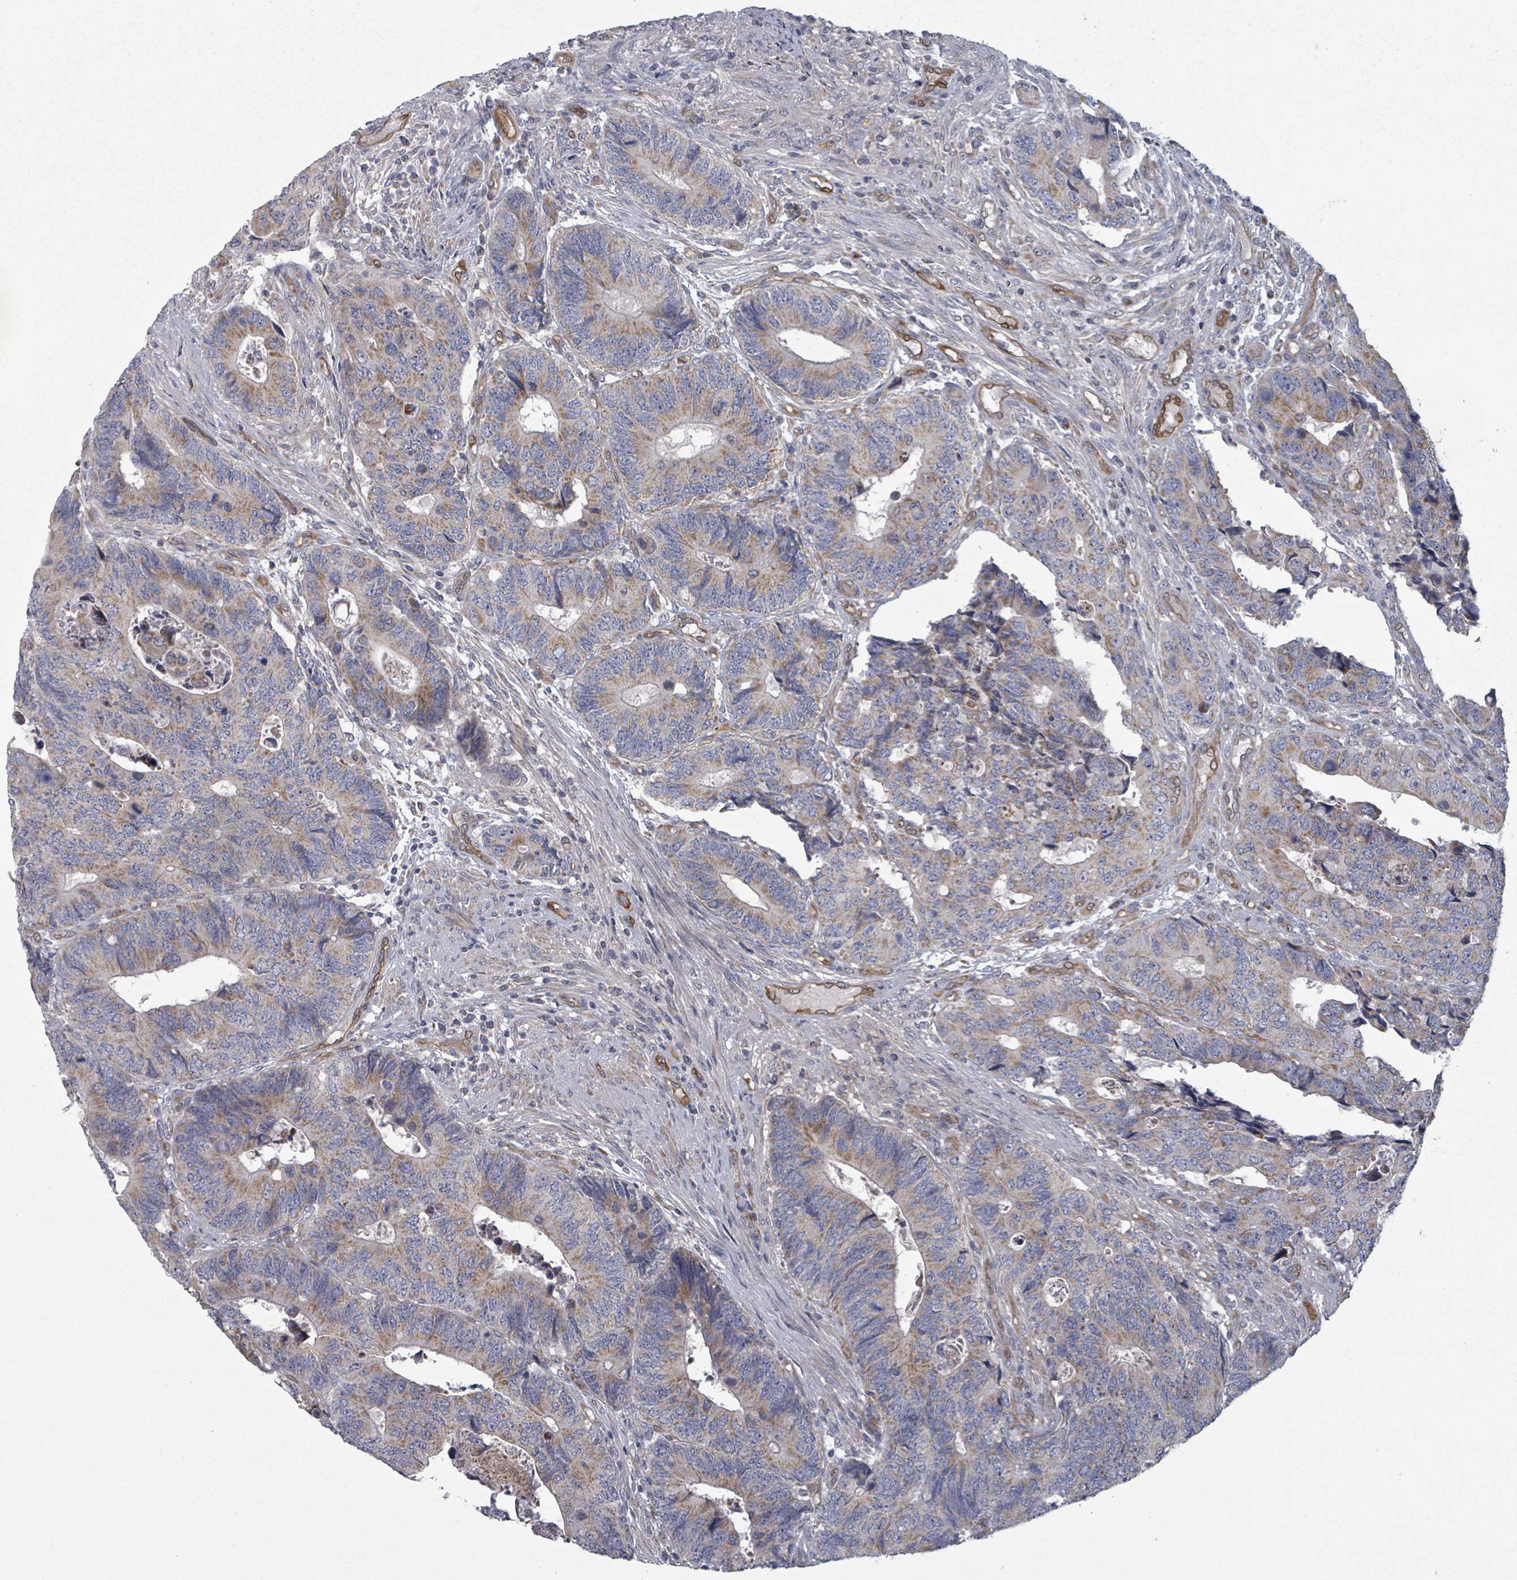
{"staining": {"intensity": "moderate", "quantity": ">75%", "location": "cytoplasmic/membranous"}, "tissue": "colorectal cancer", "cell_type": "Tumor cells", "image_type": "cancer", "snomed": [{"axis": "morphology", "description": "Adenocarcinoma, NOS"}, {"axis": "topography", "description": "Colon"}], "caption": "A medium amount of moderate cytoplasmic/membranous expression is seen in approximately >75% of tumor cells in colorectal cancer tissue. The protein is shown in brown color, while the nuclei are stained blue.", "gene": "FKBP1A", "patient": {"sex": "male", "age": 87}}